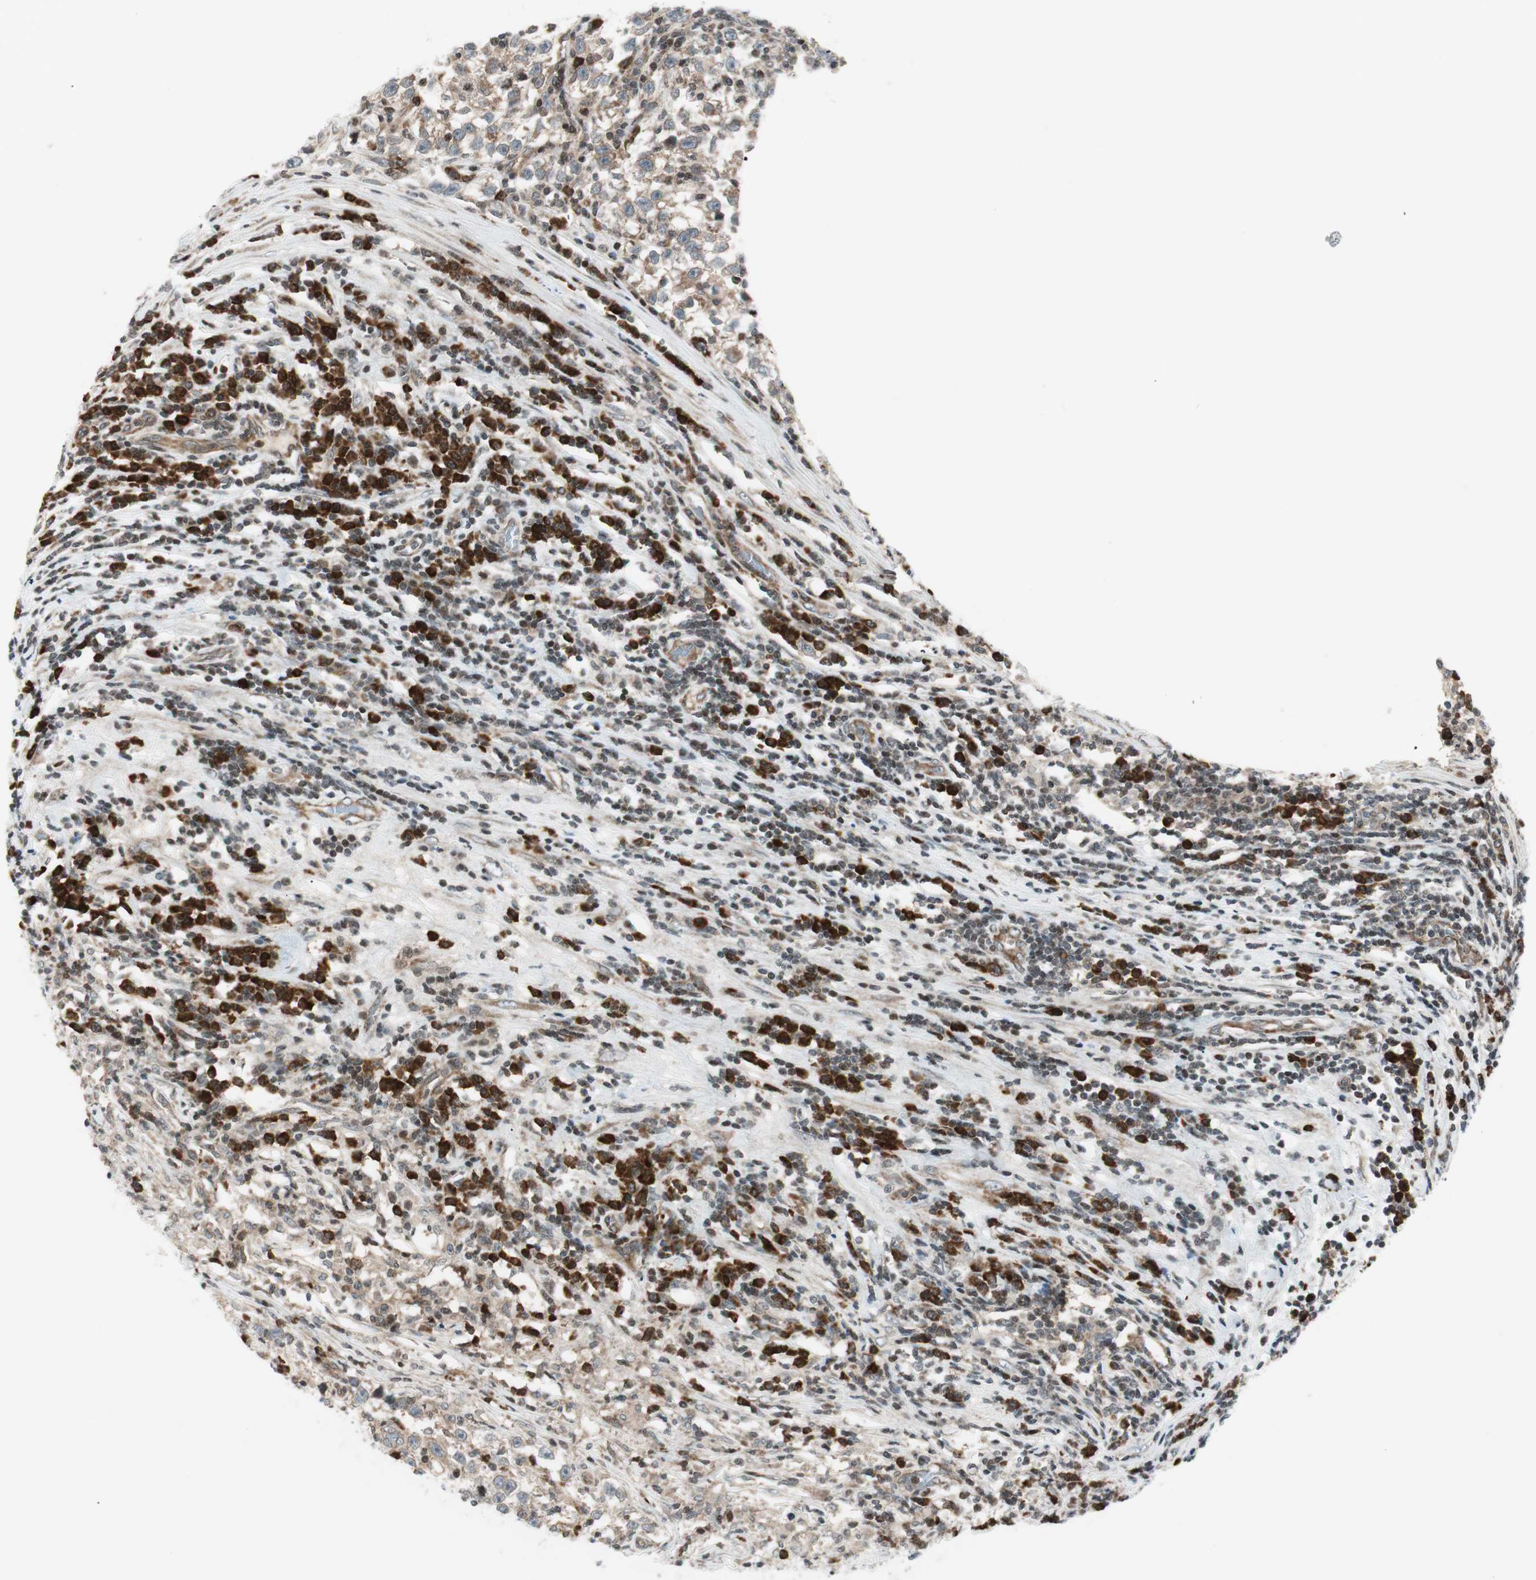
{"staining": {"intensity": "negative", "quantity": "none", "location": "none"}, "tissue": "testis cancer", "cell_type": "Tumor cells", "image_type": "cancer", "snomed": [{"axis": "morphology", "description": "Seminoma, NOS"}, {"axis": "topography", "description": "Testis"}], "caption": "Immunohistochemical staining of testis cancer (seminoma) demonstrates no significant positivity in tumor cells. (DAB IHC with hematoxylin counter stain).", "gene": "TPT1", "patient": {"sex": "male", "age": 43}}